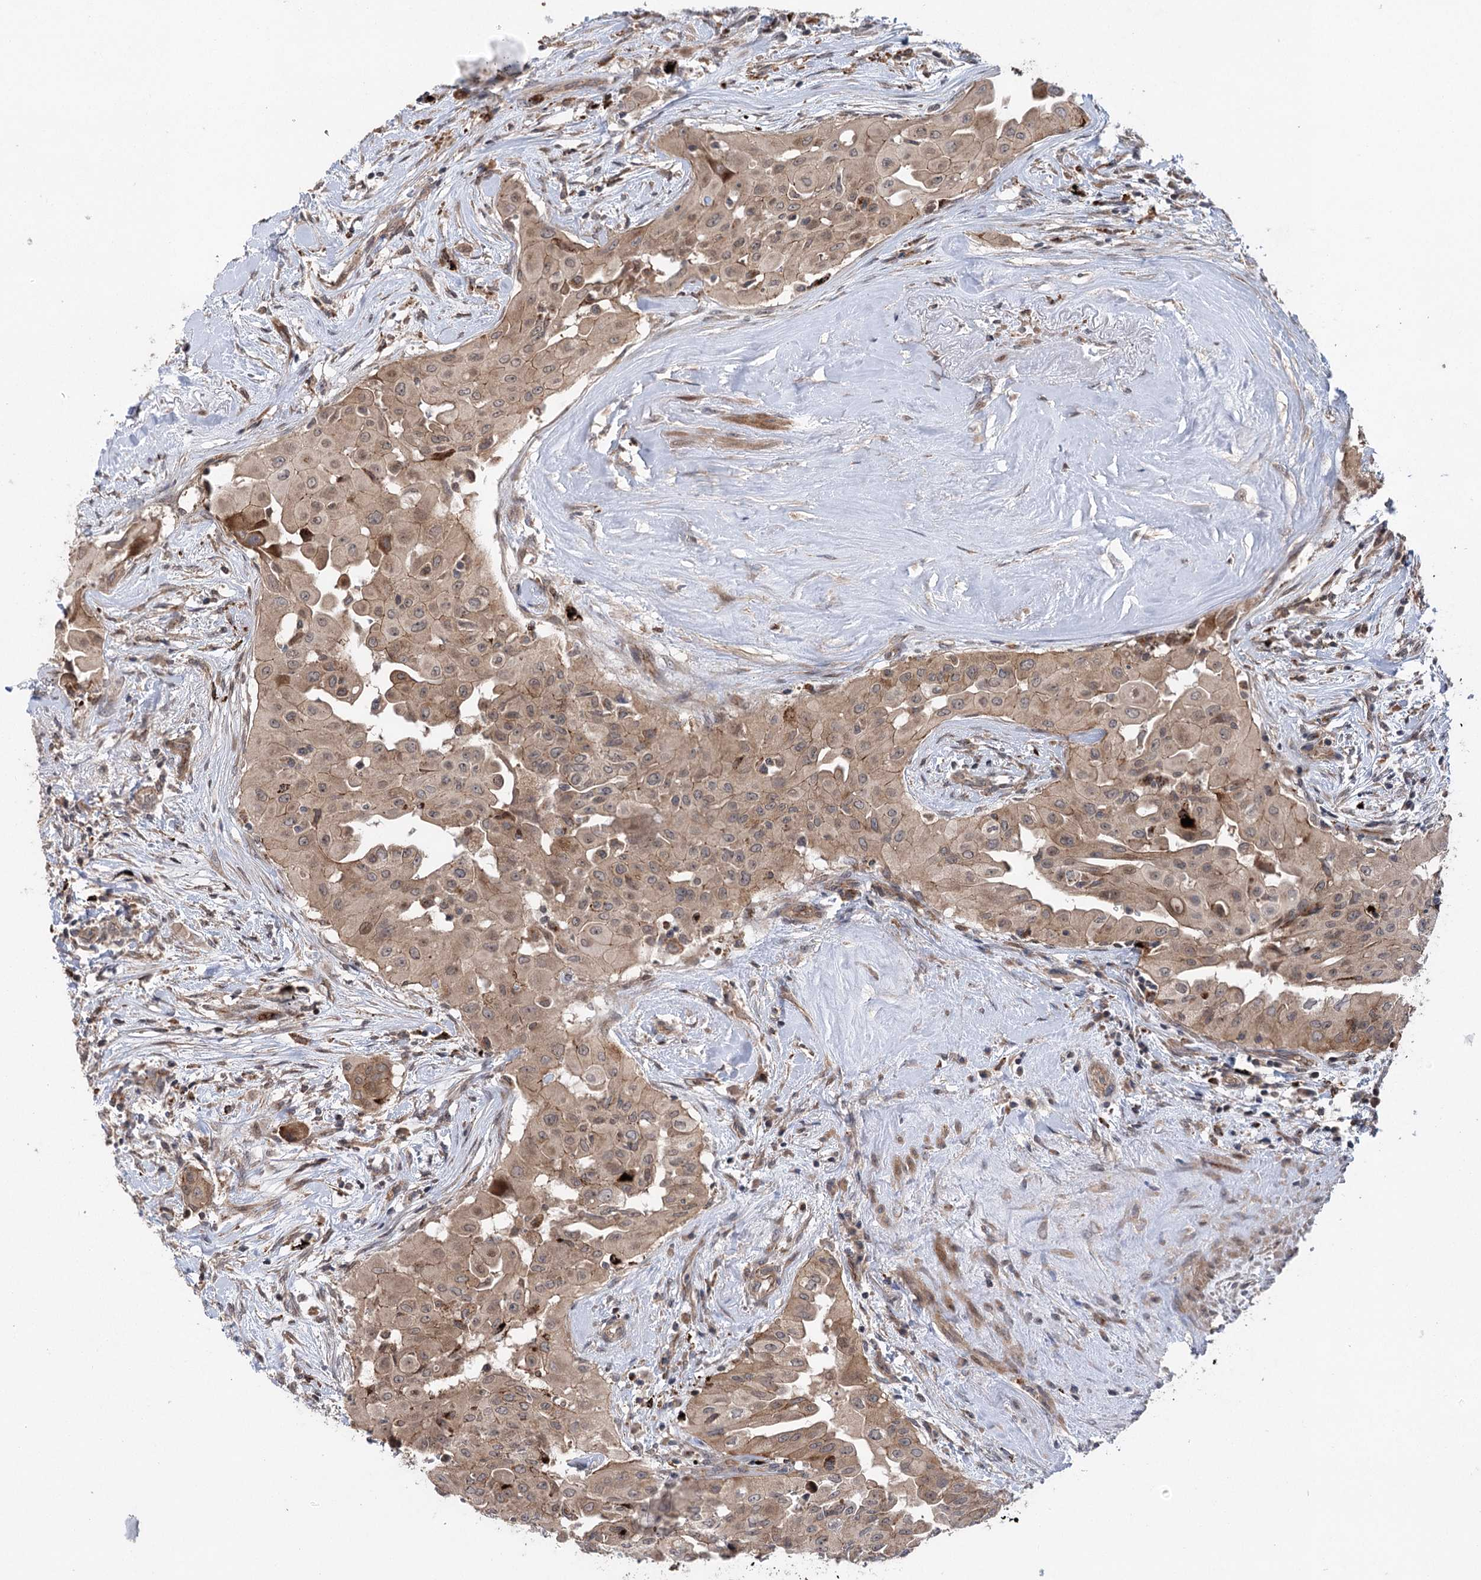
{"staining": {"intensity": "moderate", "quantity": ">75%", "location": "cytoplasmic/membranous"}, "tissue": "thyroid cancer", "cell_type": "Tumor cells", "image_type": "cancer", "snomed": [{"axis": "morphology", "description": "Papillary adenocarcinoma, NOS"}, {"axis": "topography", "description": "Thyroid gland"}], "caption": "Protein expression analysis of human thyroid papillary adenocarcinoma reveals moderate cytoplasmic/membranous expression in about >75% of tumor cells. The staining was performed using DAB, with brown indicating positive protein expression. Nuclei are stained blue with hematoxylin.", "gene": "METTL24", "patient": {"sex": "female", "age": 59}}